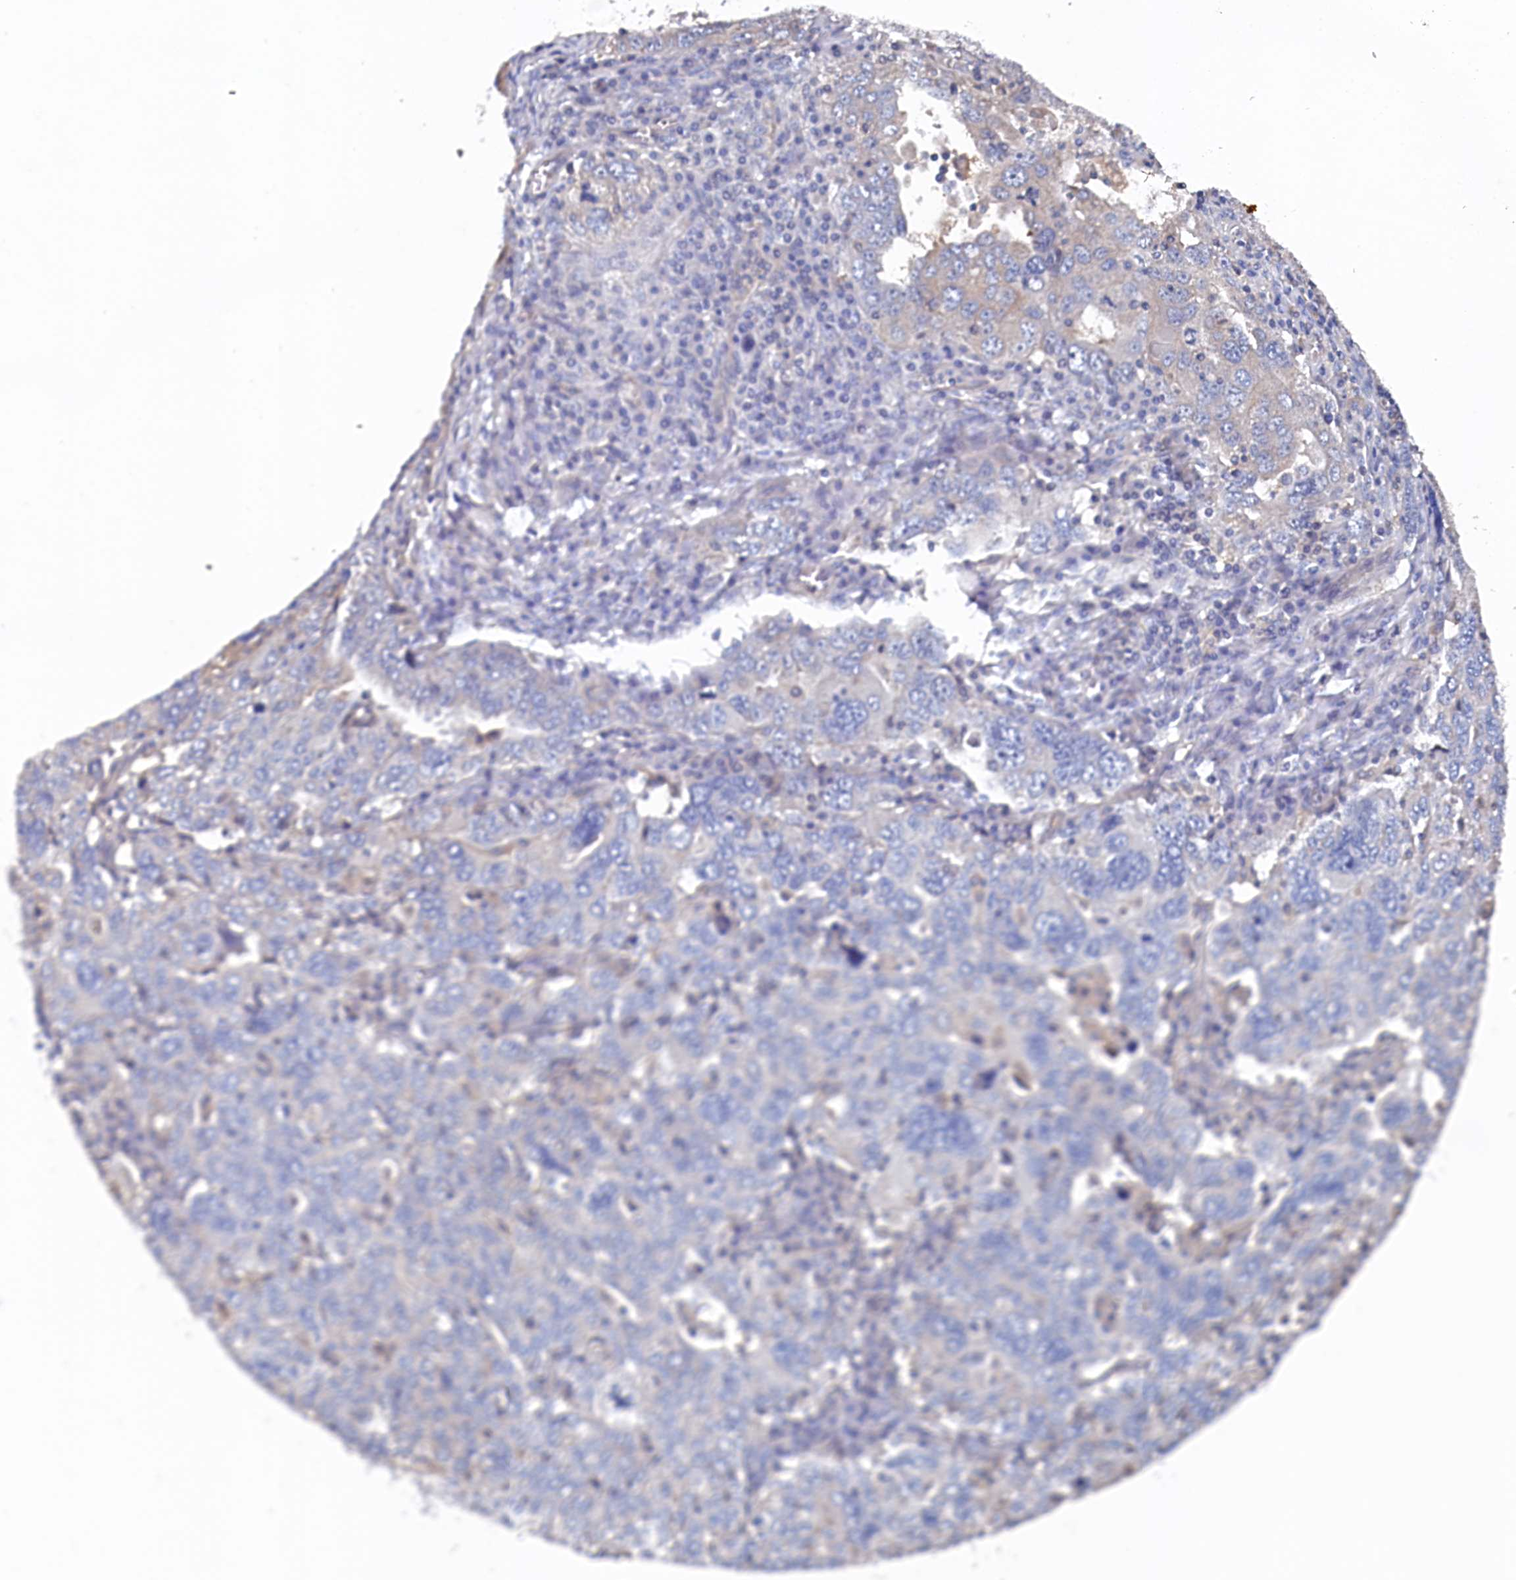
{"staining": {"intensity": "negative", "quantity": "none", "location": "none"}, "tissue": "ovarian cancer", "cell_type": "Tumor cells", "image_type": "cancer", "snomed": [{"axis": "morphology", "description": "Carcinoma, endometroid"}, {"axis": "topography", "description": "Ovary"}], "caption": "DAB immunohistochemical staining of ovarian endometroid carcinoma exhibits no significant positivity in tumor cells.", "gene": "BHMT", "patient": {"sex": "female", "age": 62}}